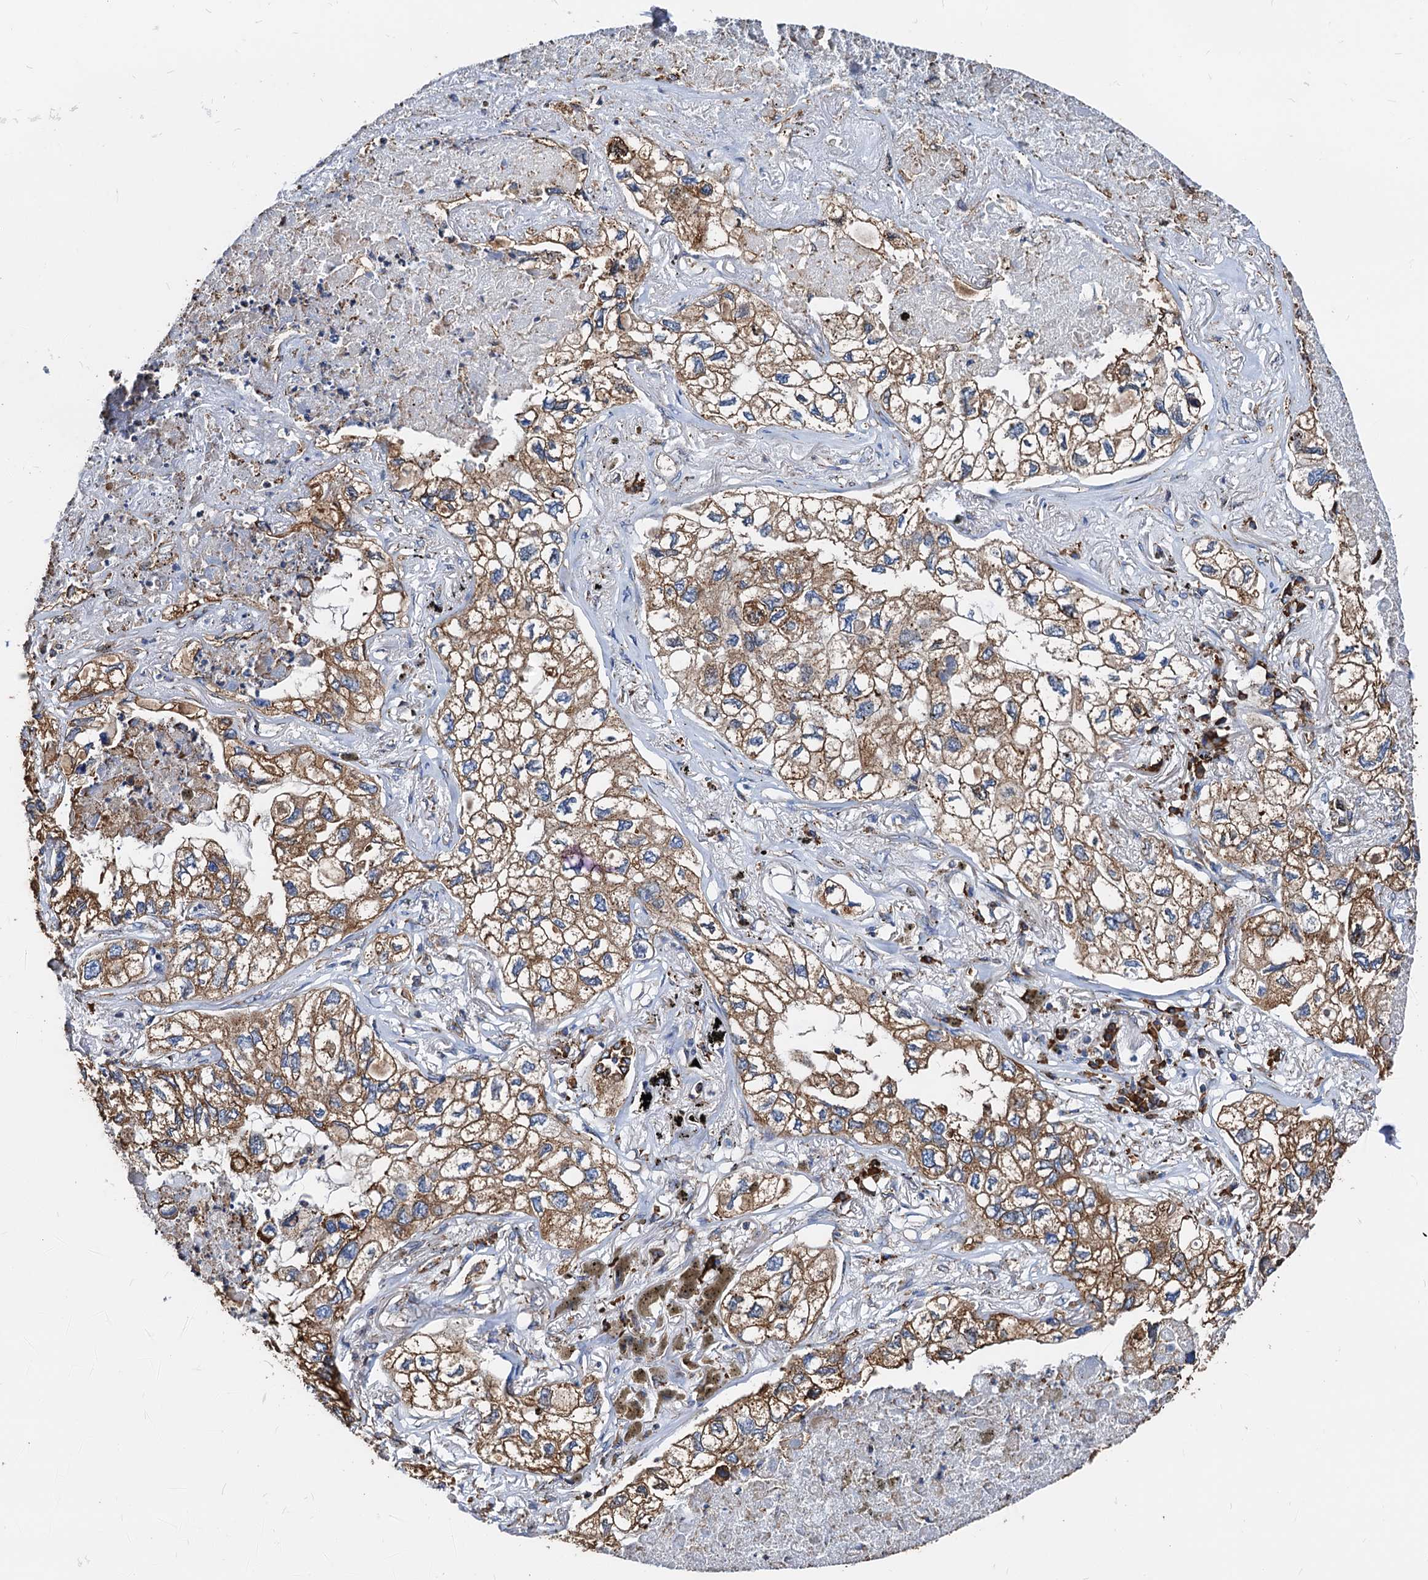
{"staining": {"intensity": "moderate", "quantity": ">75%", "location": "cytoplasmic/membranous"}, "tissue": "lung cancer", "cell_type": "Tumor cells", "image_type": "cancer", "snomed": [{"axis": "morphology", "description": "Adenocarcinoma, NOS"}, {"axis": "topography", "description": "Lung"}], "caption": "Lung adenocarcinoma was stained to show a protein in brown. There is medium levels of moderate cytoplasmic/membranous positivity in approximately >75% of tumor cells.", "gene": "HSPA5", "patient": {"sex": "male", "age": 65}}